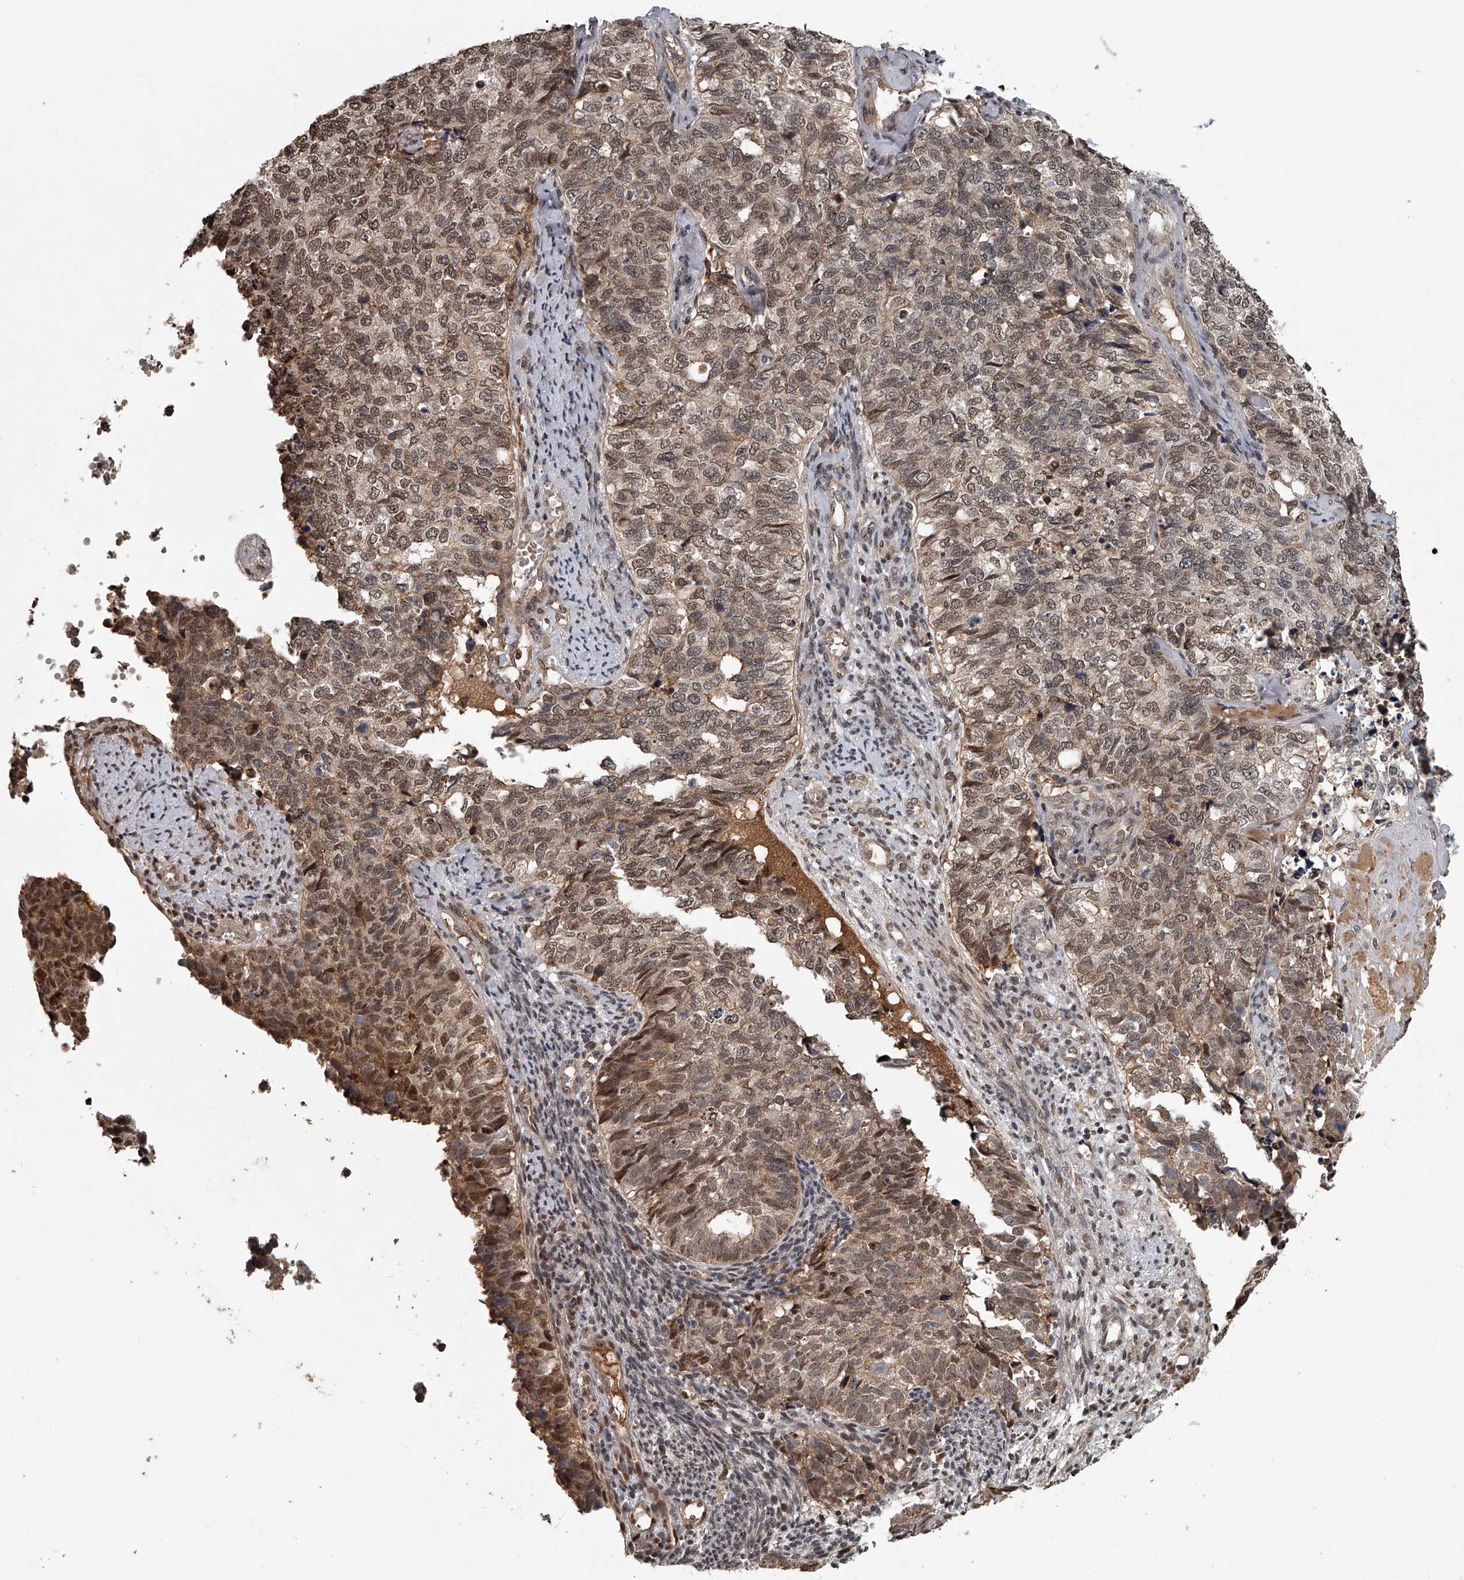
{"staining": {"intensity": "moderate", "quantity": ">75%", "location": "cytoplasmic/membranous,nuclear"}, "tissue": "cervical cancer", "cell_type": "Tumor cells", "image_type": "cancer", "snomed": [{"axis": "morphology", "description": "Squamous cell carcinoma, NOS"}, {"axis": "topography", "description": "Cervix"}], "caption": "Protein expression analysis of cervical cancer (squamous cell carcinoma) demonstrates moderate cytoplasmic/membranous and nuclear expression in about >75% of tumor cells. The staining was performed using DAB, with brown indicating positive protein expression. Nuclei are stained blue with hematoxylin.", "gene": "PLEKHG1", "patient": {"sex": "female", "age": 63}}